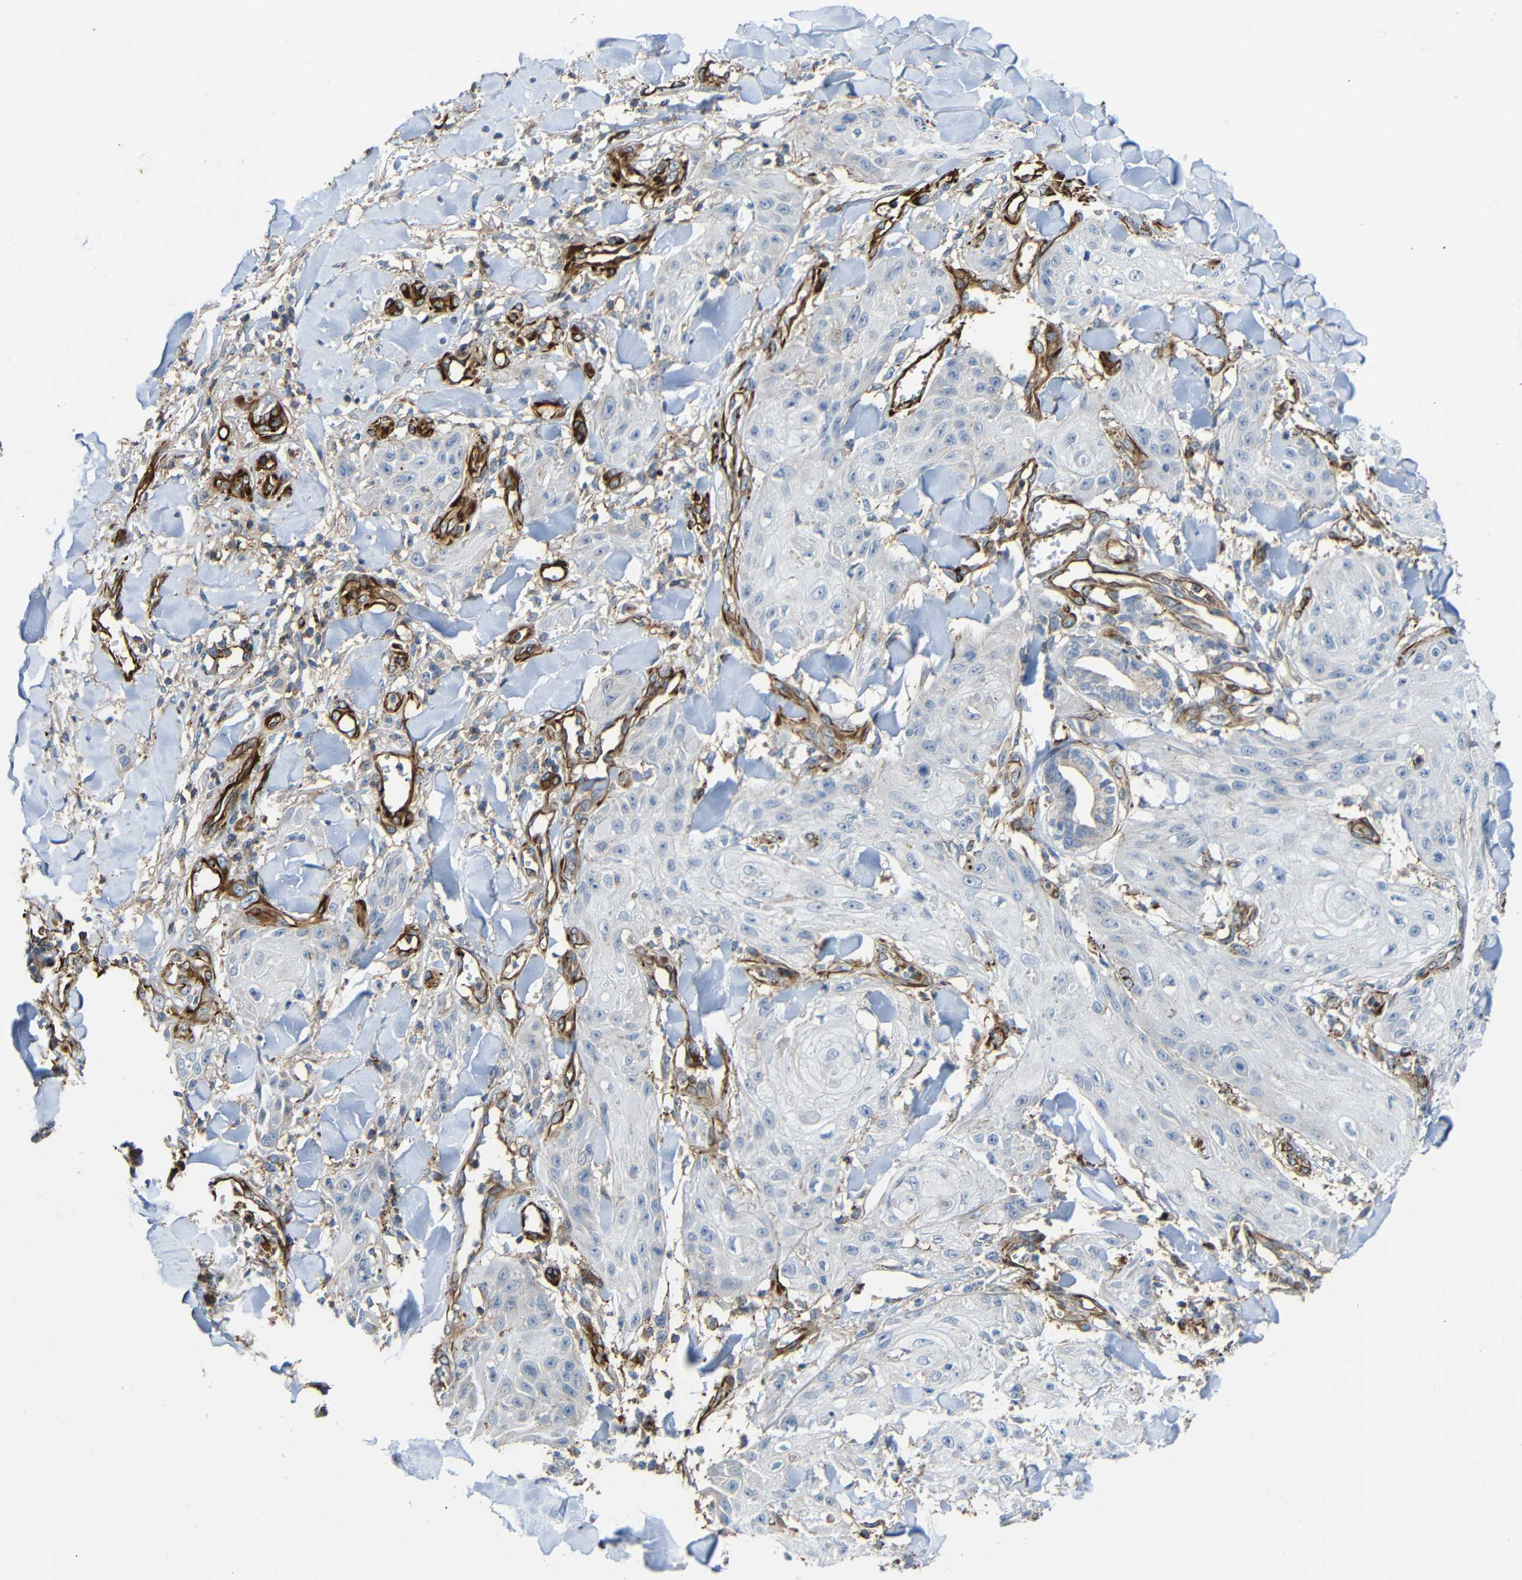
{"staining": {"intensity": "negative", "quantity": "none", "location": "none"}, "tissue": "skin cancer", "cell_type": "Tumor cells", "image_type": "cancer", "snomed": [{"axis": "morphology", "description": "Squamous cell carcinoma, NOS"}, {"axis": "topography", "description": "Skin"}], "caption": "An immunohistochemistry (IHC) micrograph of squamous cell carcinoma (skin) is shown. There is no staining in tumor cells of squamous cell carcinoma (skin).", "gene": "IGSF10", "patient": {"sex": "male", "age": 74}}